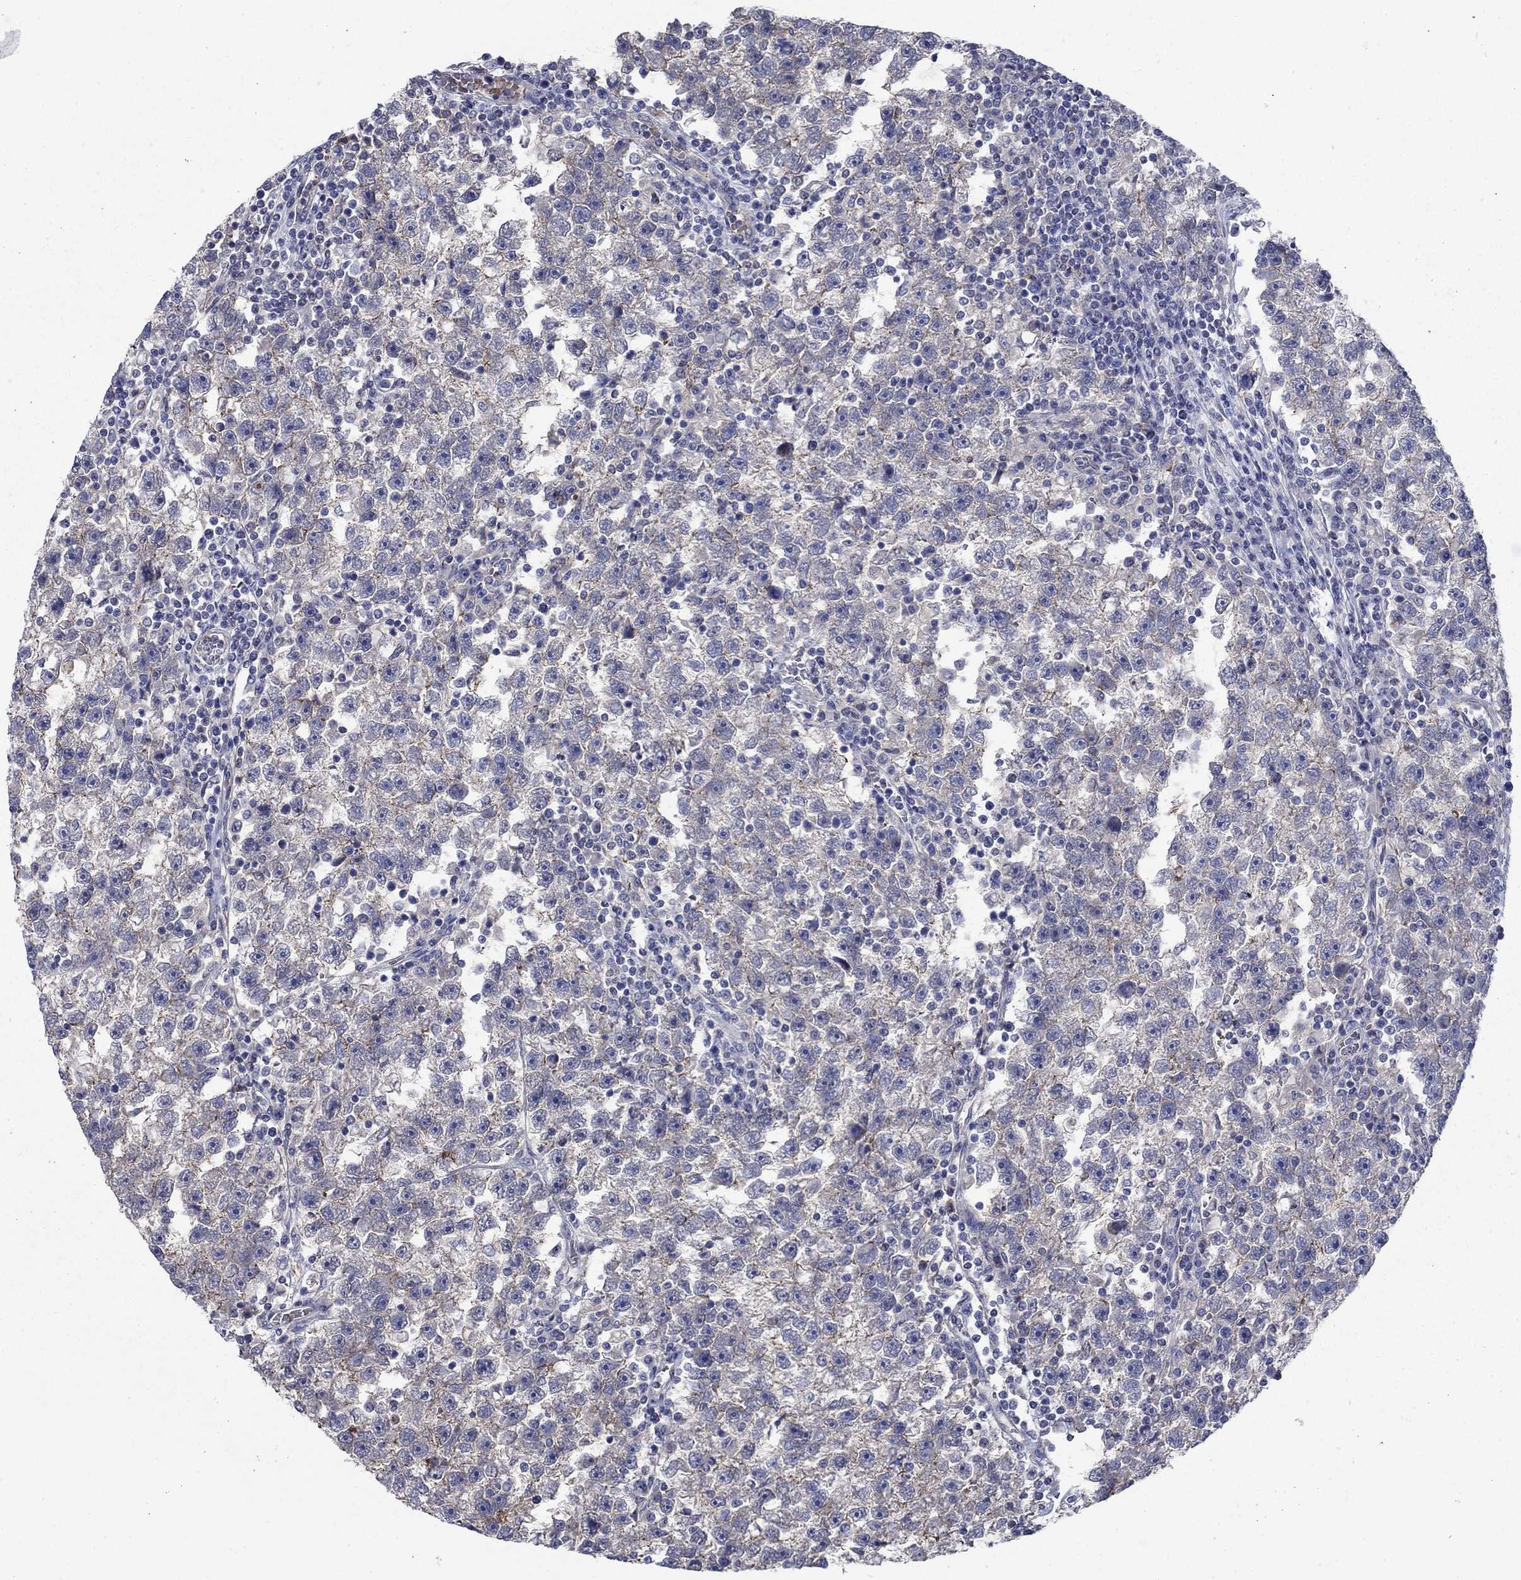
{"staining": {"intensity": "moderate", "quantity": "<25%", "location": "cytoplasmic/membranous"}, "tissue": "testis cancer", "cell_type": "Tumor cells", "image_type": "cancer", "snomed": [{"axis": "morphology", "description": "Seminoma, NOS"}, {"axis": "topography", "description": "Testis"}], "caption": "This photomicrograph demonstrates immunohistochemistry staining of testis cancer, with low moderate cytoplasmic/membranous staining in about <25% of tumor cells.", "gene": "FLNC", "patient": {"sex": "male", "age": 47}}